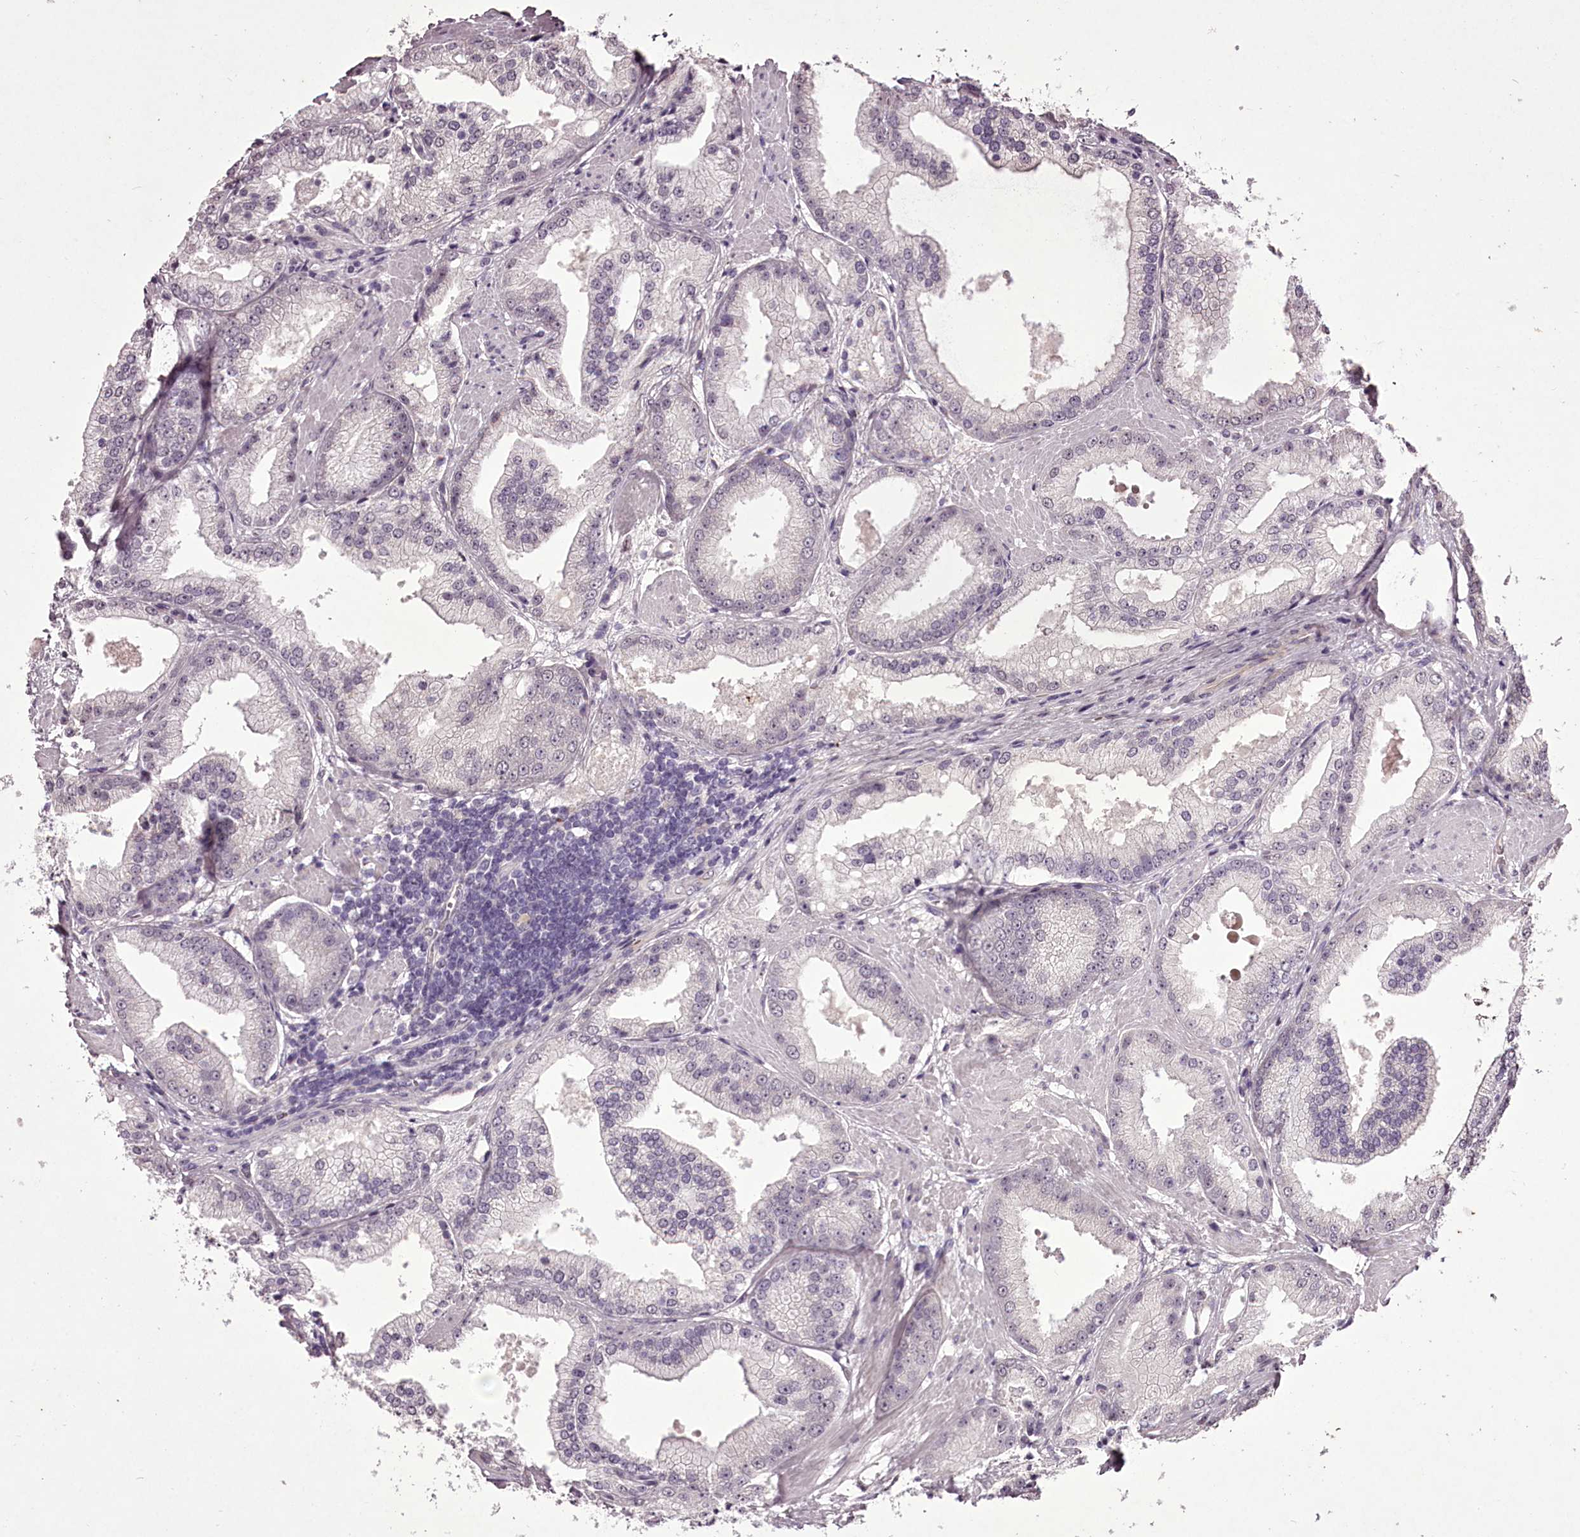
{"staining": {"intensity": "negative", "quantity": "none", "location": "none"}, "tissue": "prostate cancer", "cell_type": "Tumor cells", "image_type": "cancer", "snomed": [{"axis": "morphology", "description": "Adenocarcinoma, Low grade"}, {"axis": "topography", "description": "Prostate"}], "caption": "Immunohistochemistry of prostate cancer reveals no staining in tumor cells.", "gene": "C1orf56", "patient": {"sex": "male", "age": 67}}